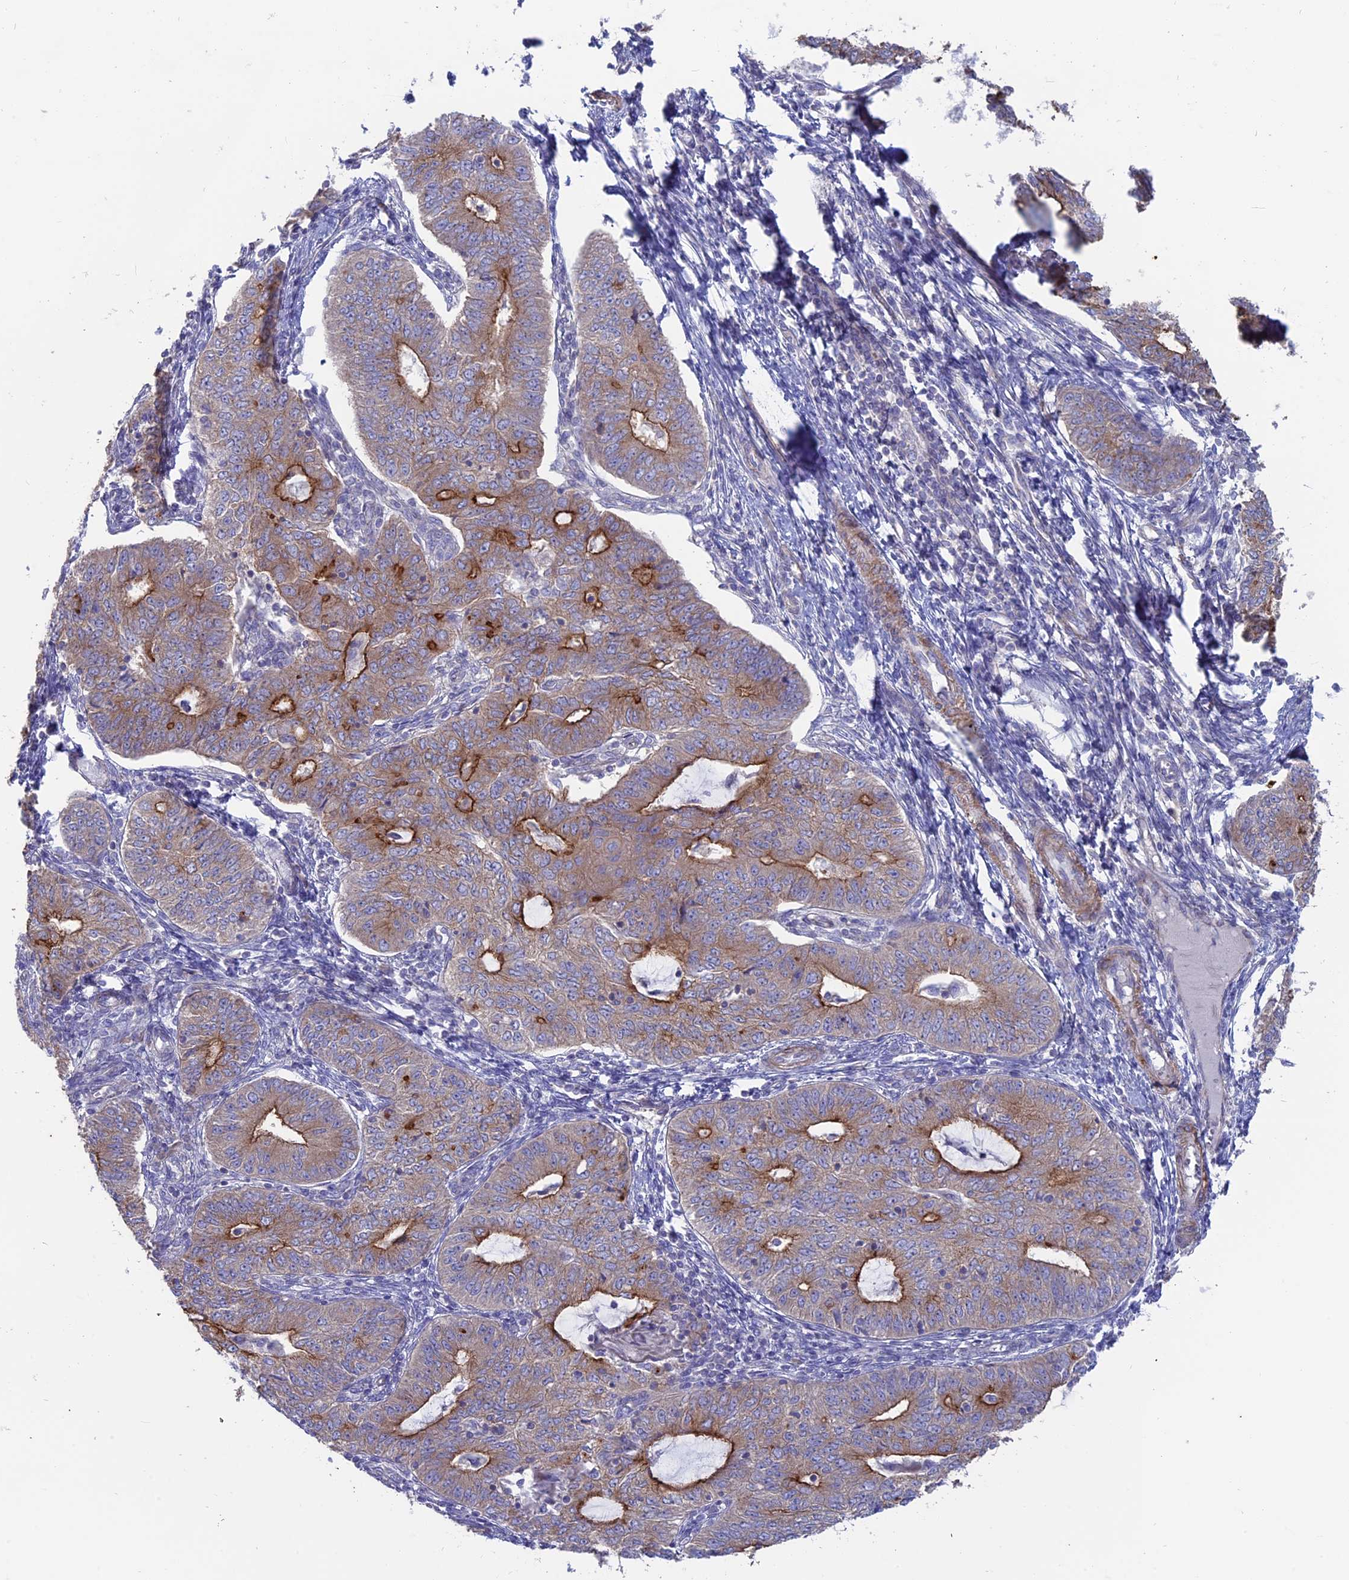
{"staining": {"intensity": "strong", "quantity": "25%-75%", "location": "cytoplasmic/membranous"}, "tissue": "endometrial cancer", "cell_type": "Tumor cells", "image_type": "cancer", "snomed": [{"axis": "morphology", "description": "Adenocarcinoma, NOS"}, {"axis": "topography", "description": "Endometrium"}], "caption": "Immunohistochemistry micrograph of neoplastic tissue: endometrial cancer (adenocarcinoma) stained using IHC shows high levels of strong protein expression localized specifically in the cytoplasmic/membranous of tumor cells, appearing as a cytoplasmic/membranous brown color.", "gene": "MYO5B", "patient": {"sex": "female", "age": 32}}